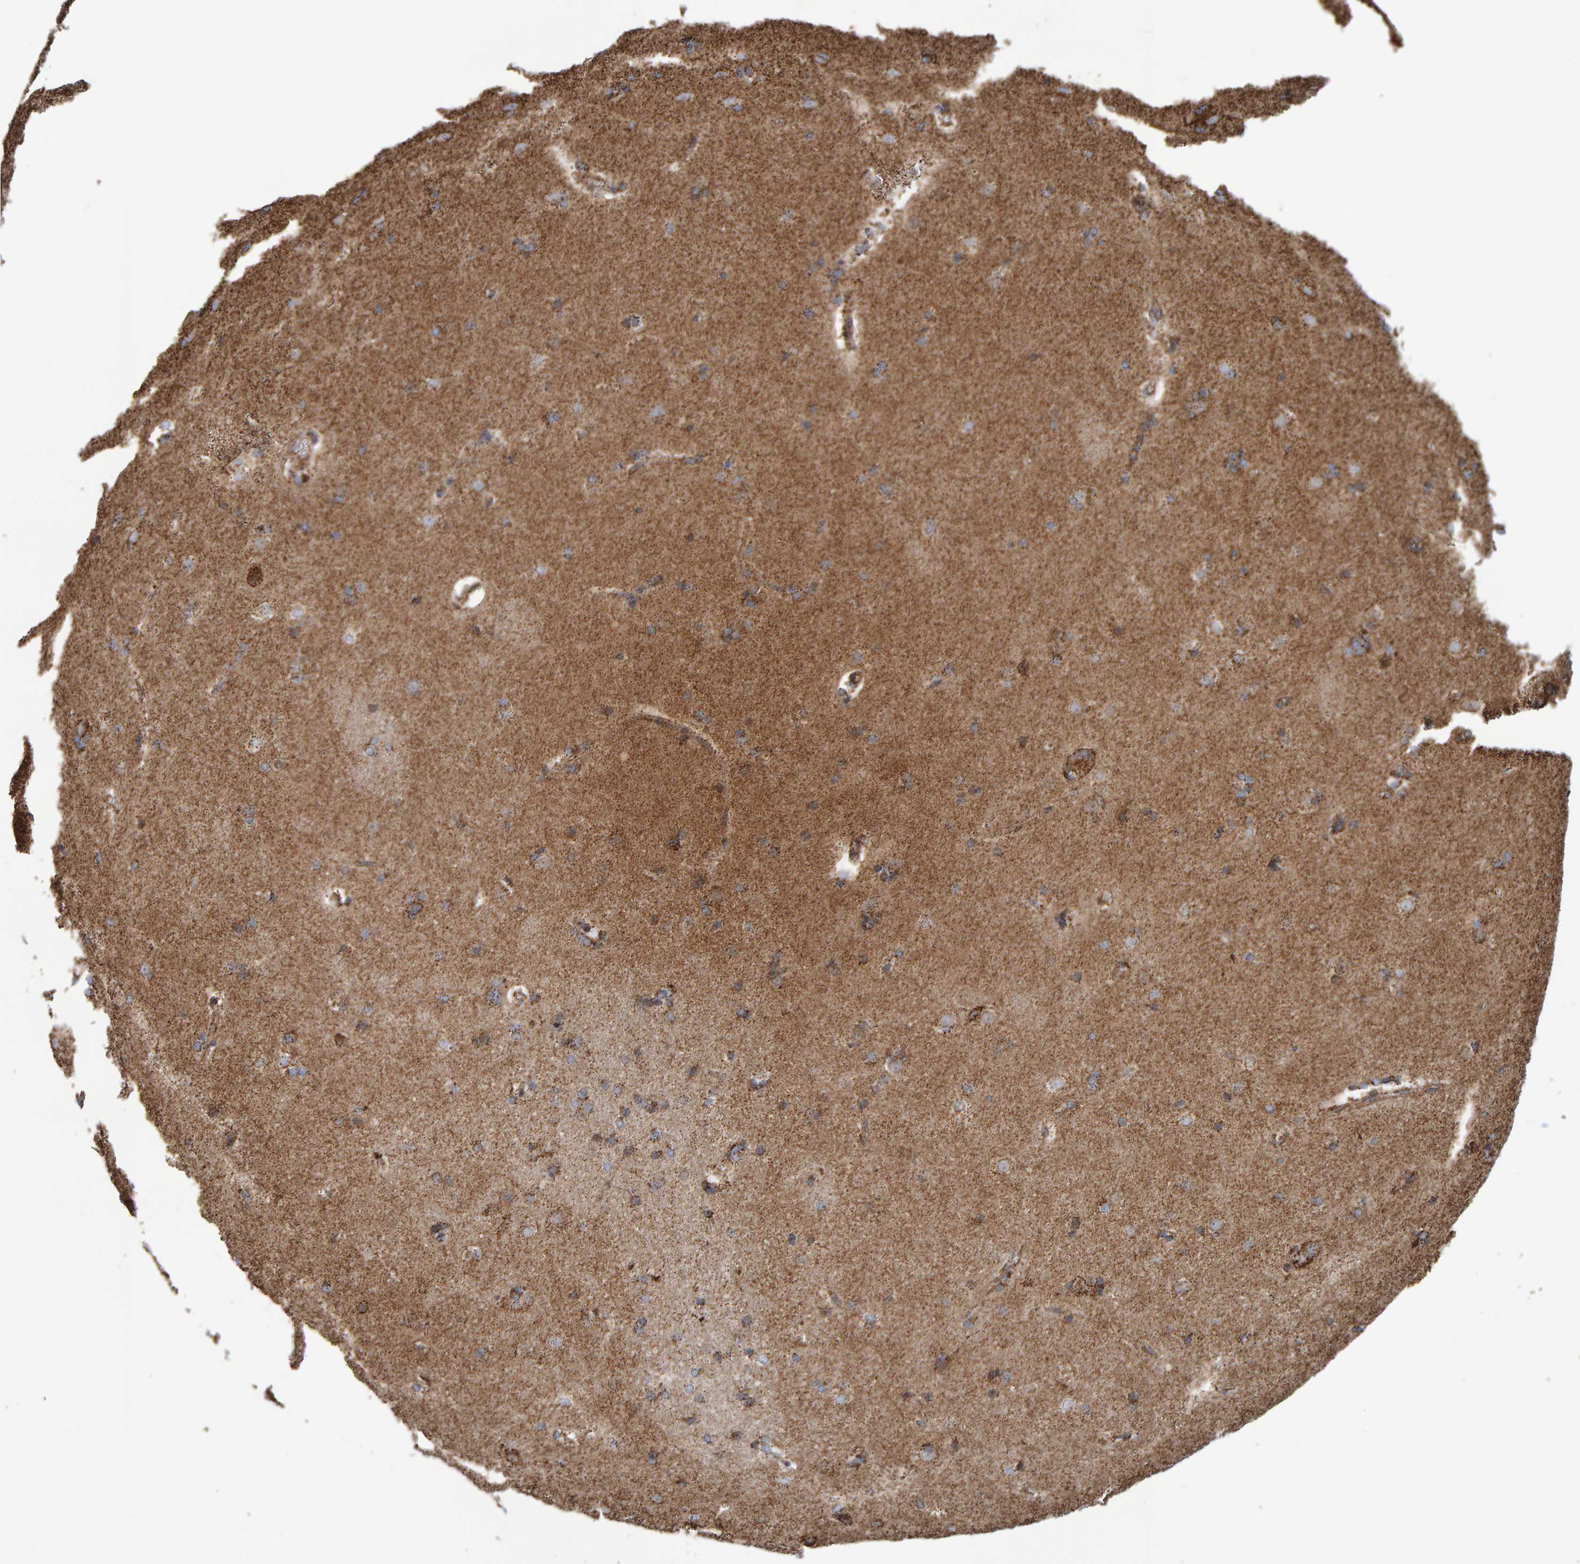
{"staining": {"intensity": "moderate", "quantity": "25%-75%", "location": "cytoplasmic/membranous"}, "tissue": "caudate", "cell_type": "Glial cells", "image_type": "normal", "snomed": [{"axis": "morphology", "description": "Normal tissue, NOS"}, {"axis": "topography", "description": "Lateral ventricle wall"}], "caption": "Glial cells display medium levels of moderate cytoplasmic/membranous staining in about 25%-75% of cells in unremarkable human caudate. The protein of interest is shown in brown color, while the nuclei are stained blue.", "gene": "MRPL45", "patient": {"sex": "female", "age": 19}}